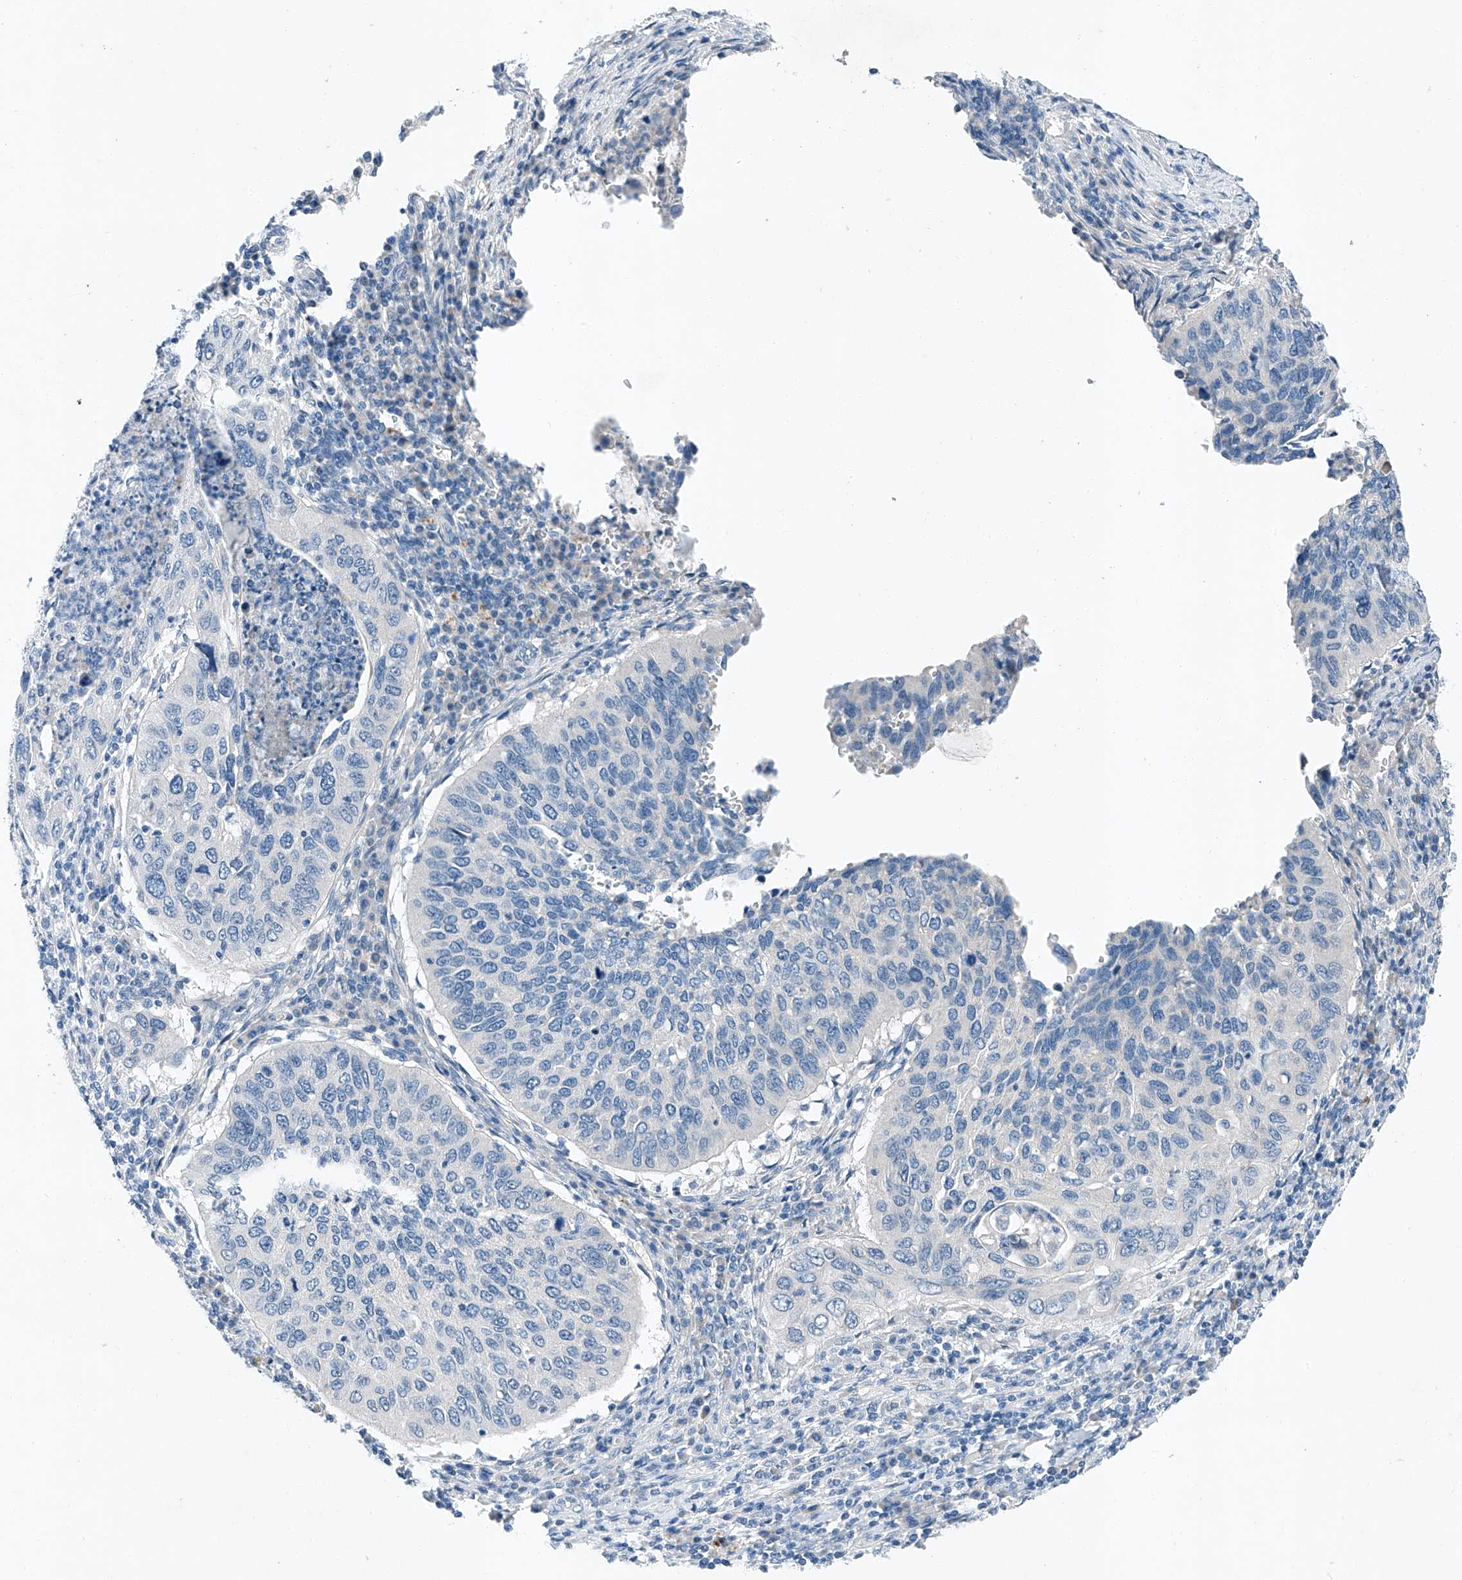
{"staining": {"intensity": "negative", "quantity": "none", "location": "none"}, "tissue": "cervical cancer", "cell_type": "Tumor cells", "image_type": "cancer", "snomed": [{"axis": "morphology", "description": "Squamous cell carcinoma, NOS"}, {"axis": "topography", "description": "Cervix"}], "caption": "This image is of cervical squamous cell carcinoma stained with IHC to label a protein in brown with the nuclei are counter-stained blue. There is no expression in tumor cells.", "gene": "MDGA1", "patient": {"sex": "female", "age": 38}}